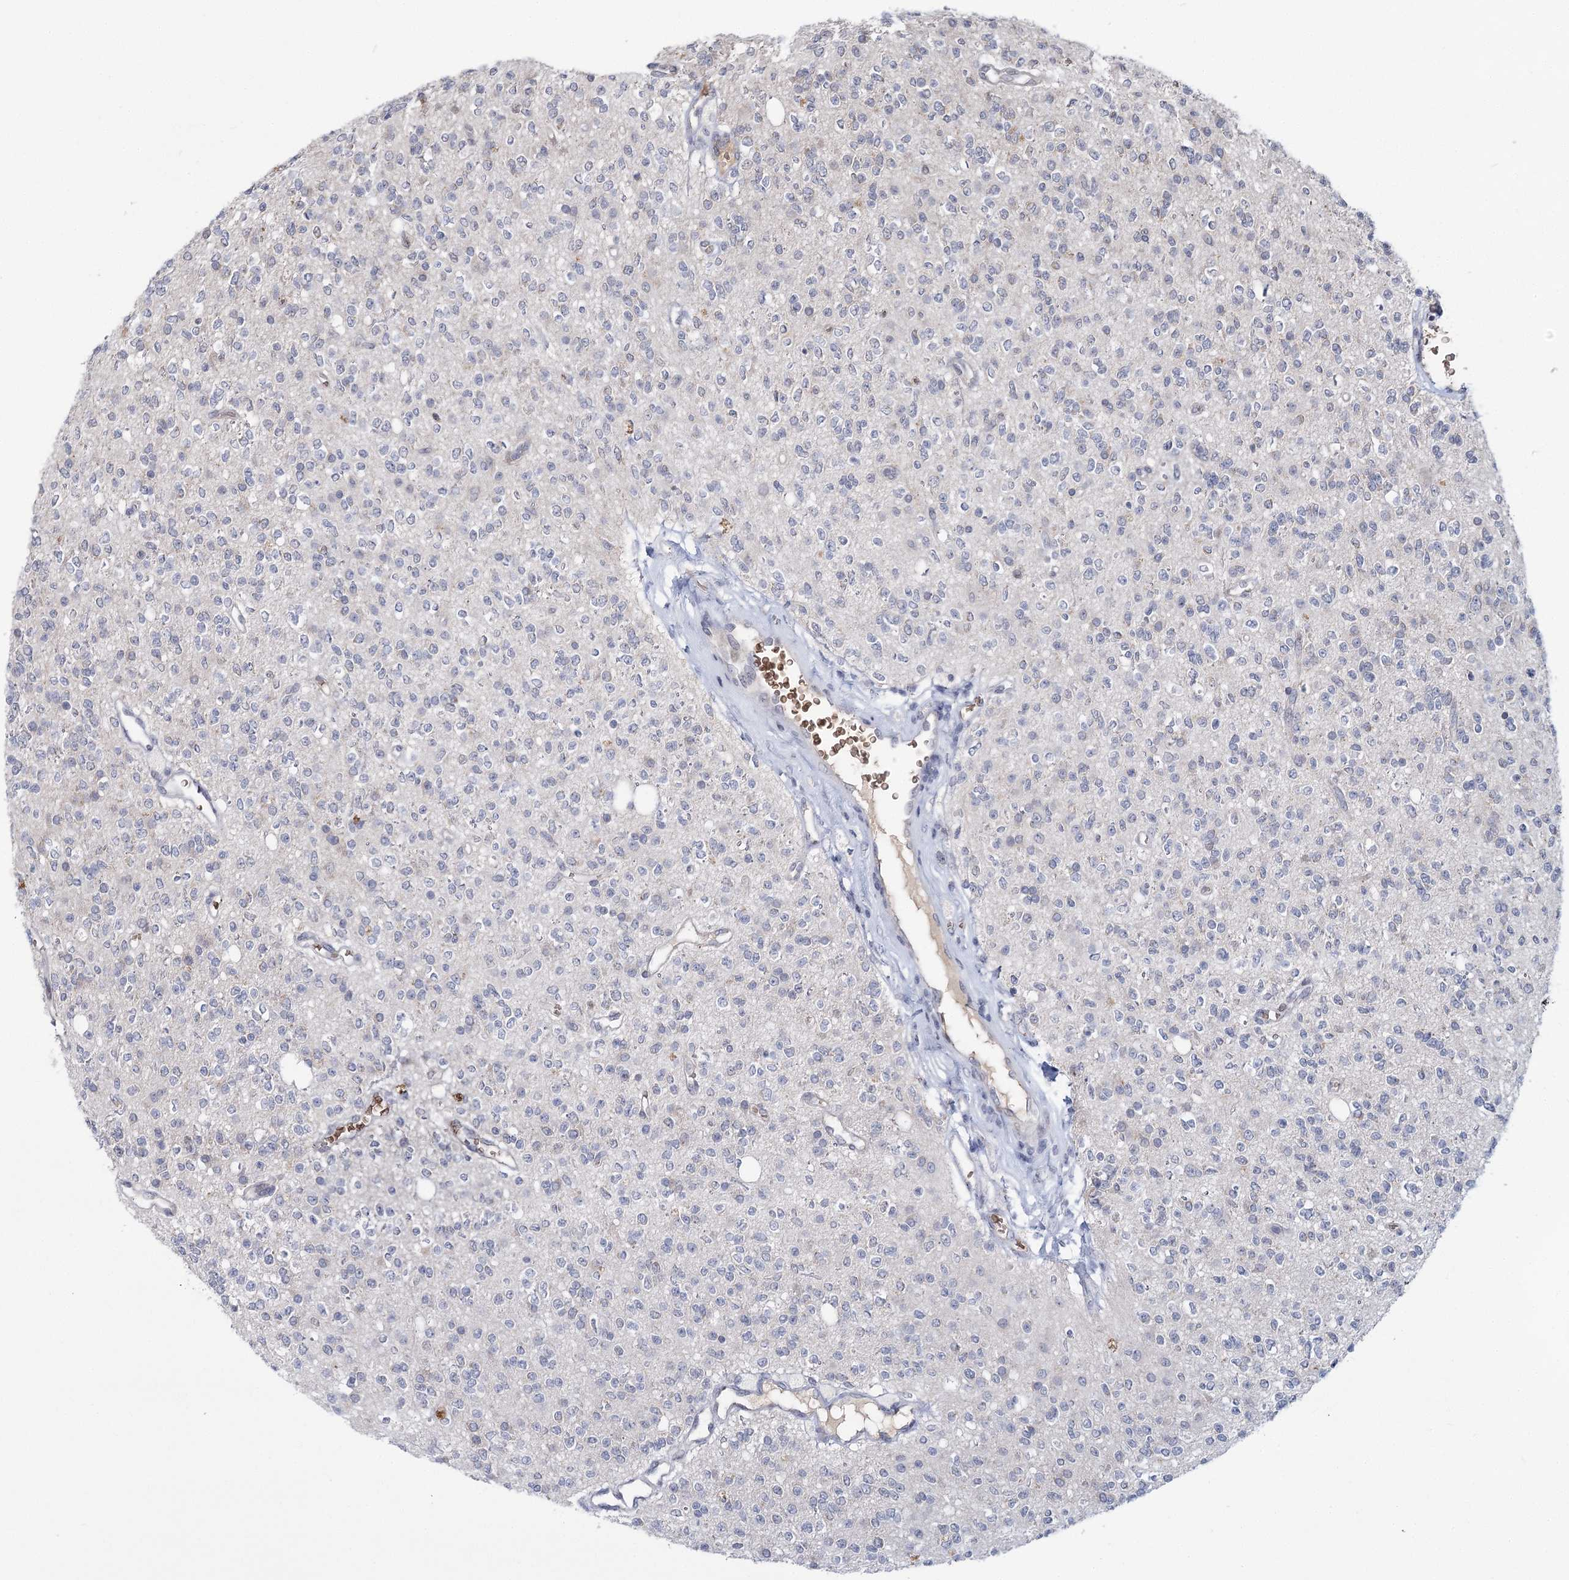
{"staining": {"intensity": "negative", "quantity": "none", "location": "none"}, "tissue": "glioma", "cell_type": "Tumor cells", "image_type": "cancer", "snomed": [{"axis": "morphology", "description": "Glioma, malignant, High grade"}, {"axis": "topography", "description": "Brain"}], "caption": "Immunohistochemistry image of human malignant high-grade glioma stained for a protein (brown), which exhibits no expression in tumor cells.", "gene": "NSMCE4A", "patient": {"sex": "male", "age": 34}}